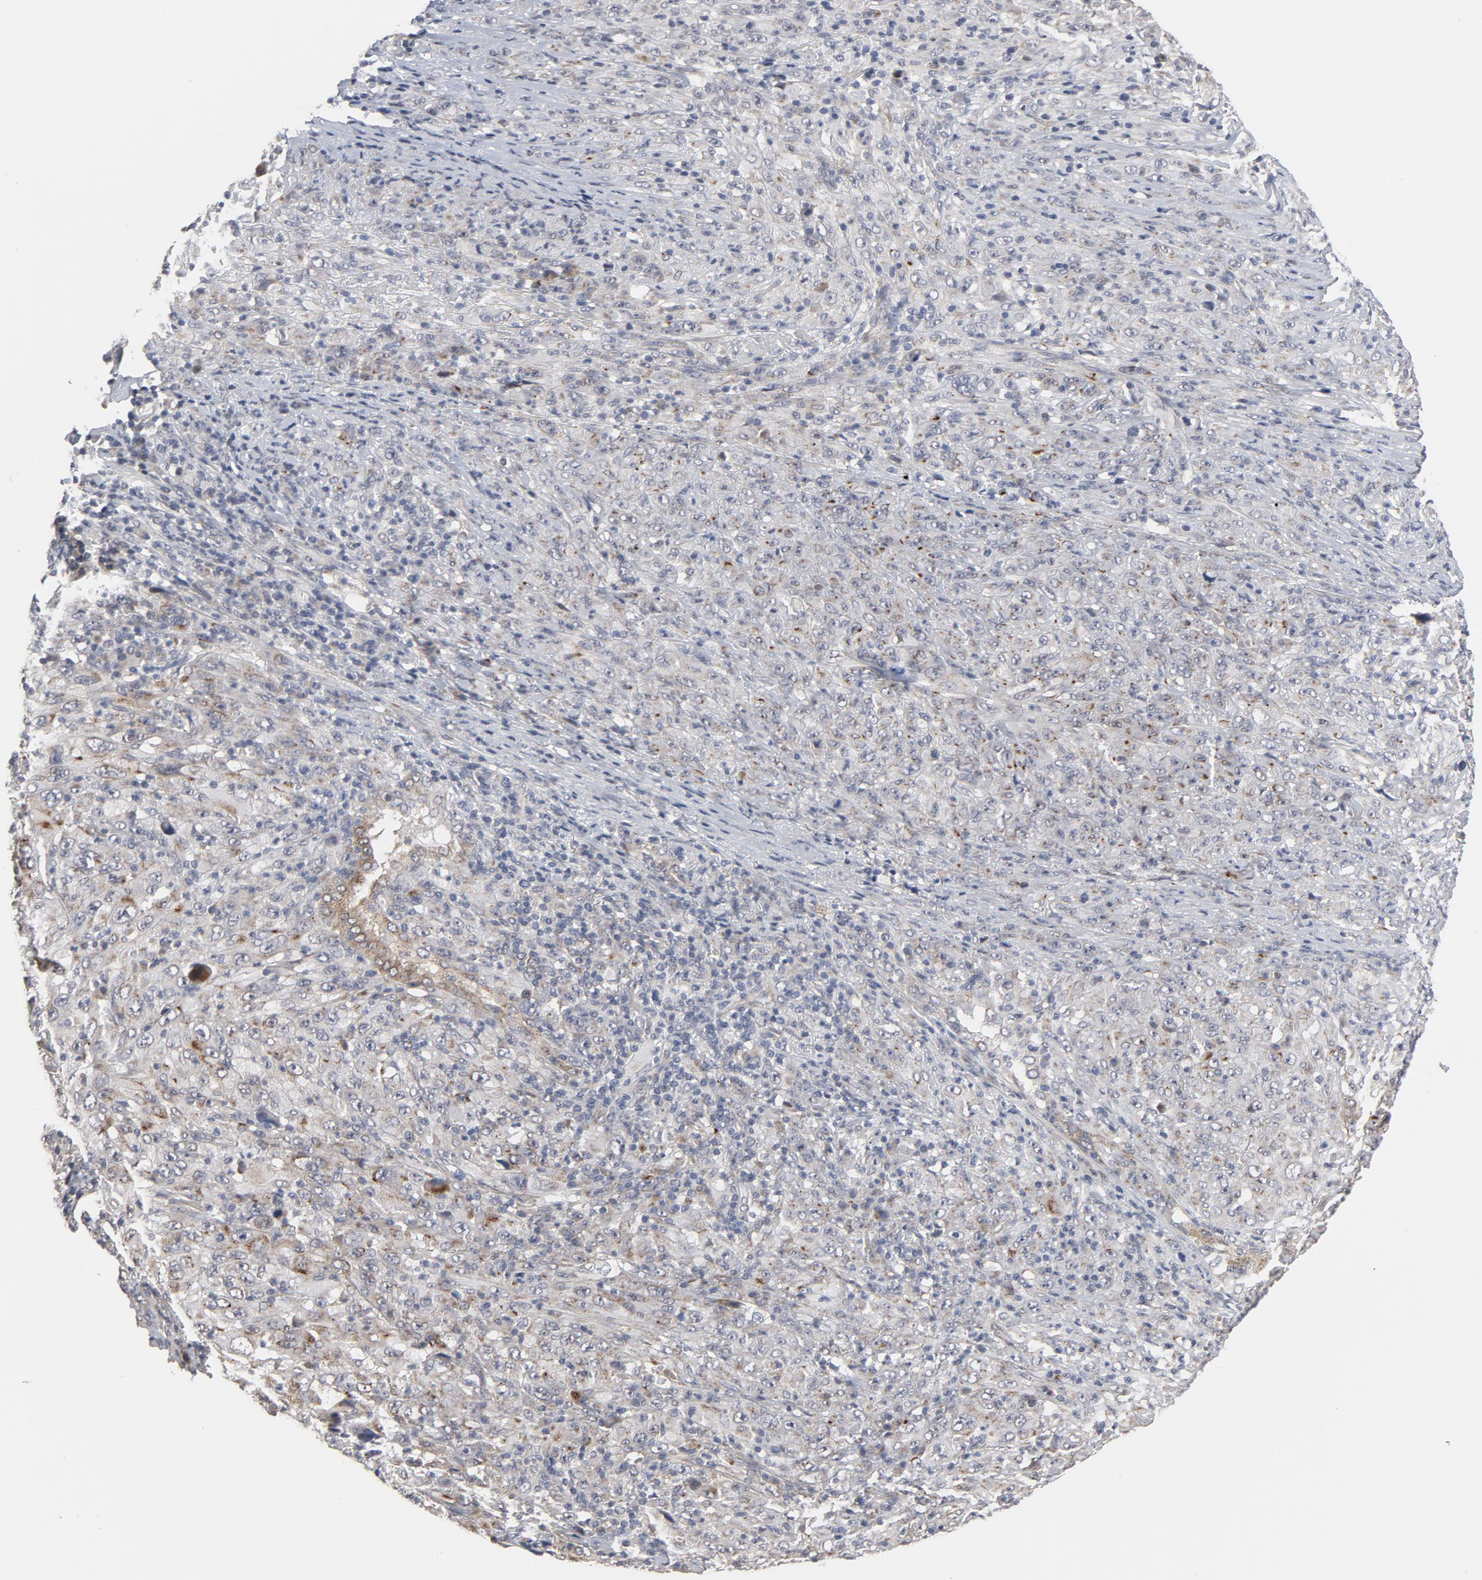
{"staining": {"intensity": "moderate", "quantity": "25%-75%", "location": "cytoplasmic/membranous"}, "tissue": "melanoma", "cell_type": "Tumor cells", "image_type": "cancer", "snomed": [{"axis": "morphology", "description": "Malignant melanoma, Metastatic site"}, {"axis": "topography", "description": "Skin"}], "caption": "A brown stain highlights moderate cytoplasmic/membranous staining of a protein in human melanoma tumor cells. The staining was performed using DAB (3,3'-diaminobenzidine) to visualize the protein expression in brown, while the nuclei were stained in blue with hematoxylin (Magnification: 20x).", "gene": "PPP1R1B", "patient": {"sex": "female", "age": 56}}